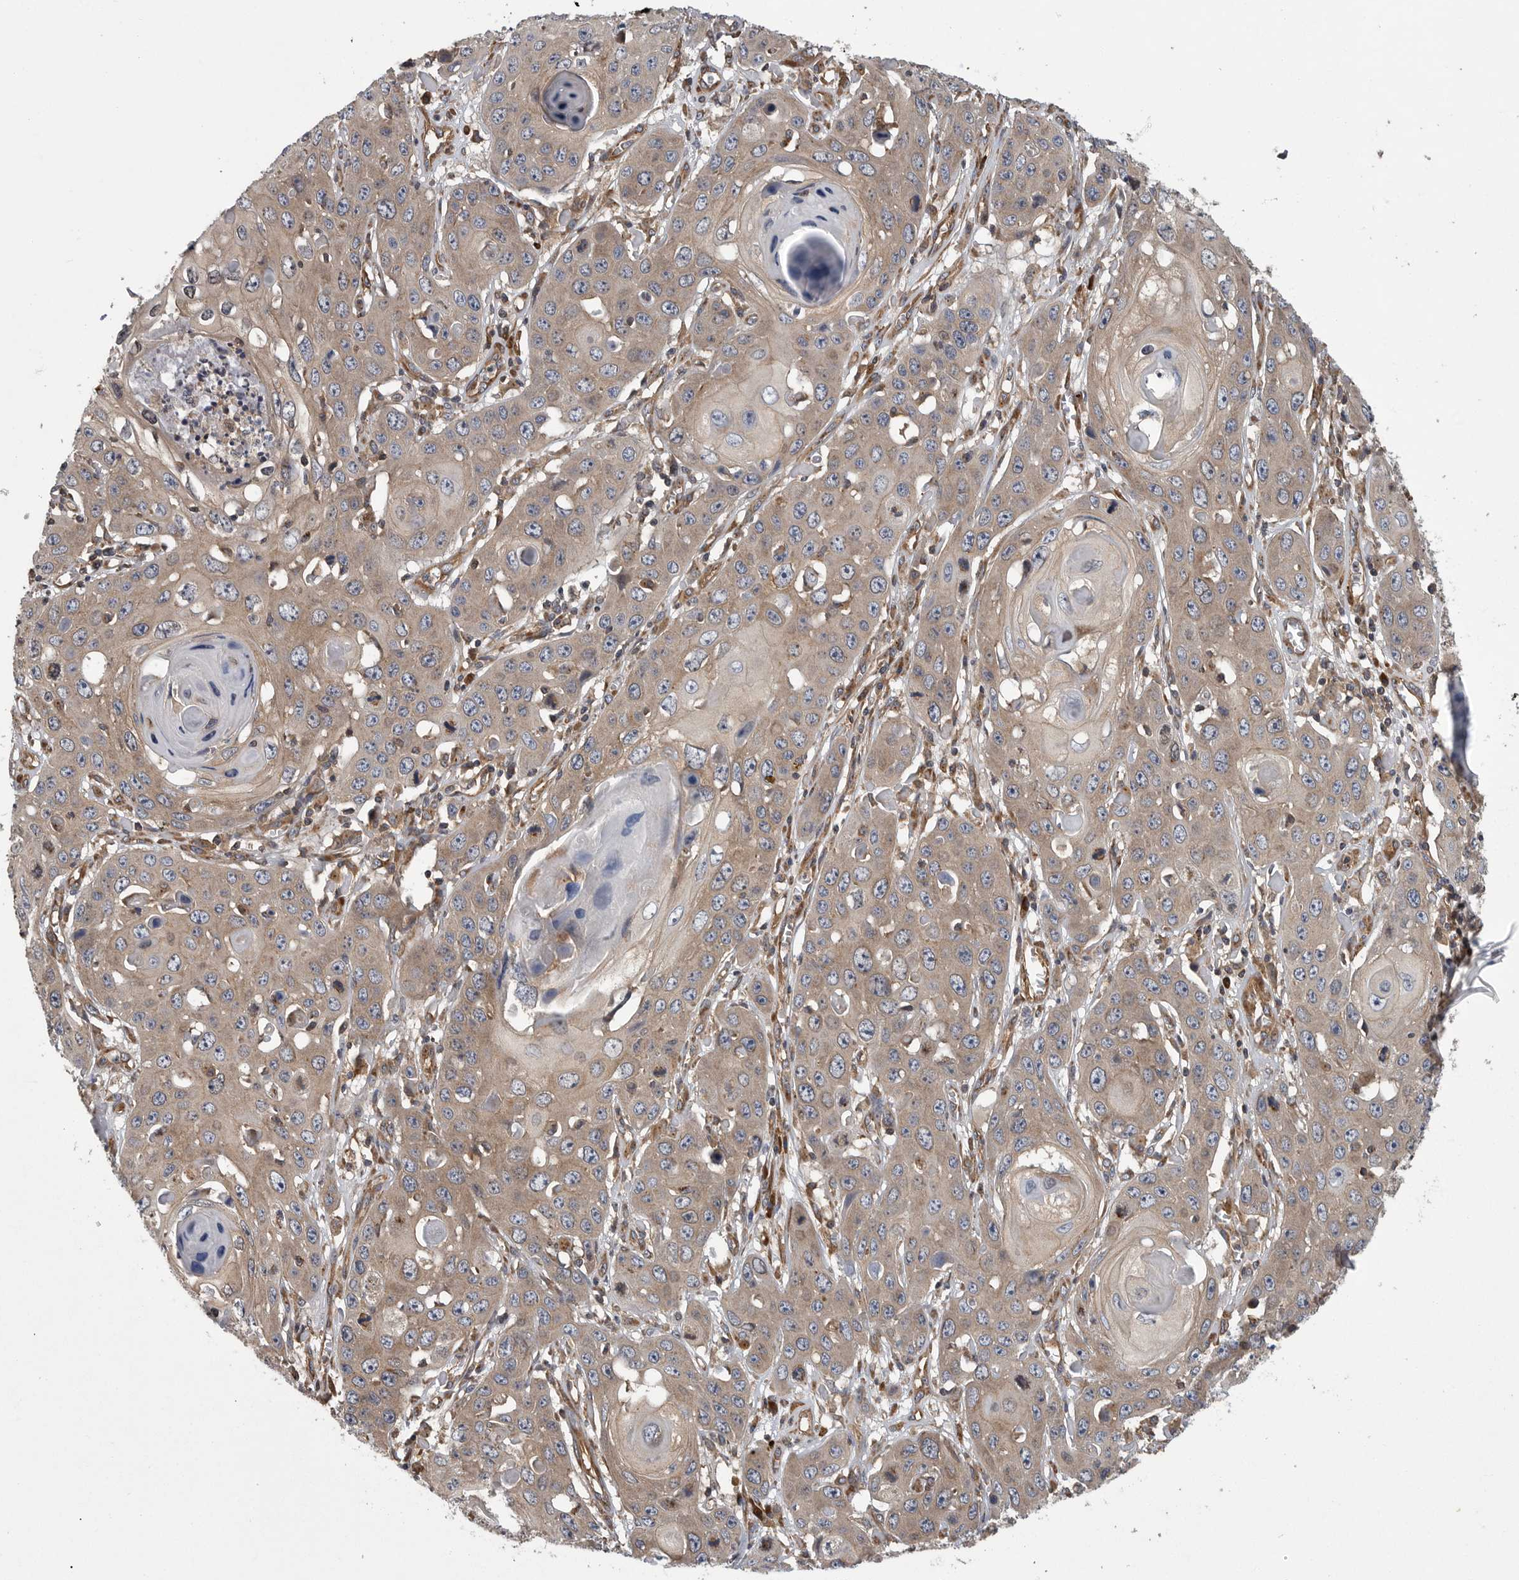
{"staining": {"intensity": "weak", "quantity": ">75%", "location": "cytoplasmic/membranous"}, "tissue": "skin cancer", "cell_type": "Tumor cells", "image_type": "cancer", "snomed": [{"axis": "morphology", "description": "Squamous cell carcinoma, NOS"}, {"axis": "topography", "description": "Skin"}], "caption": "There is low levels of weak cytoplasmic/membranous expression in tumor cells of skin cancer (squamous cell carcinoma), as demonstrated by immunohistochemical staining (brown color).", "gene": "OXR1", "patient": {"sex": "male", "age": 55}}